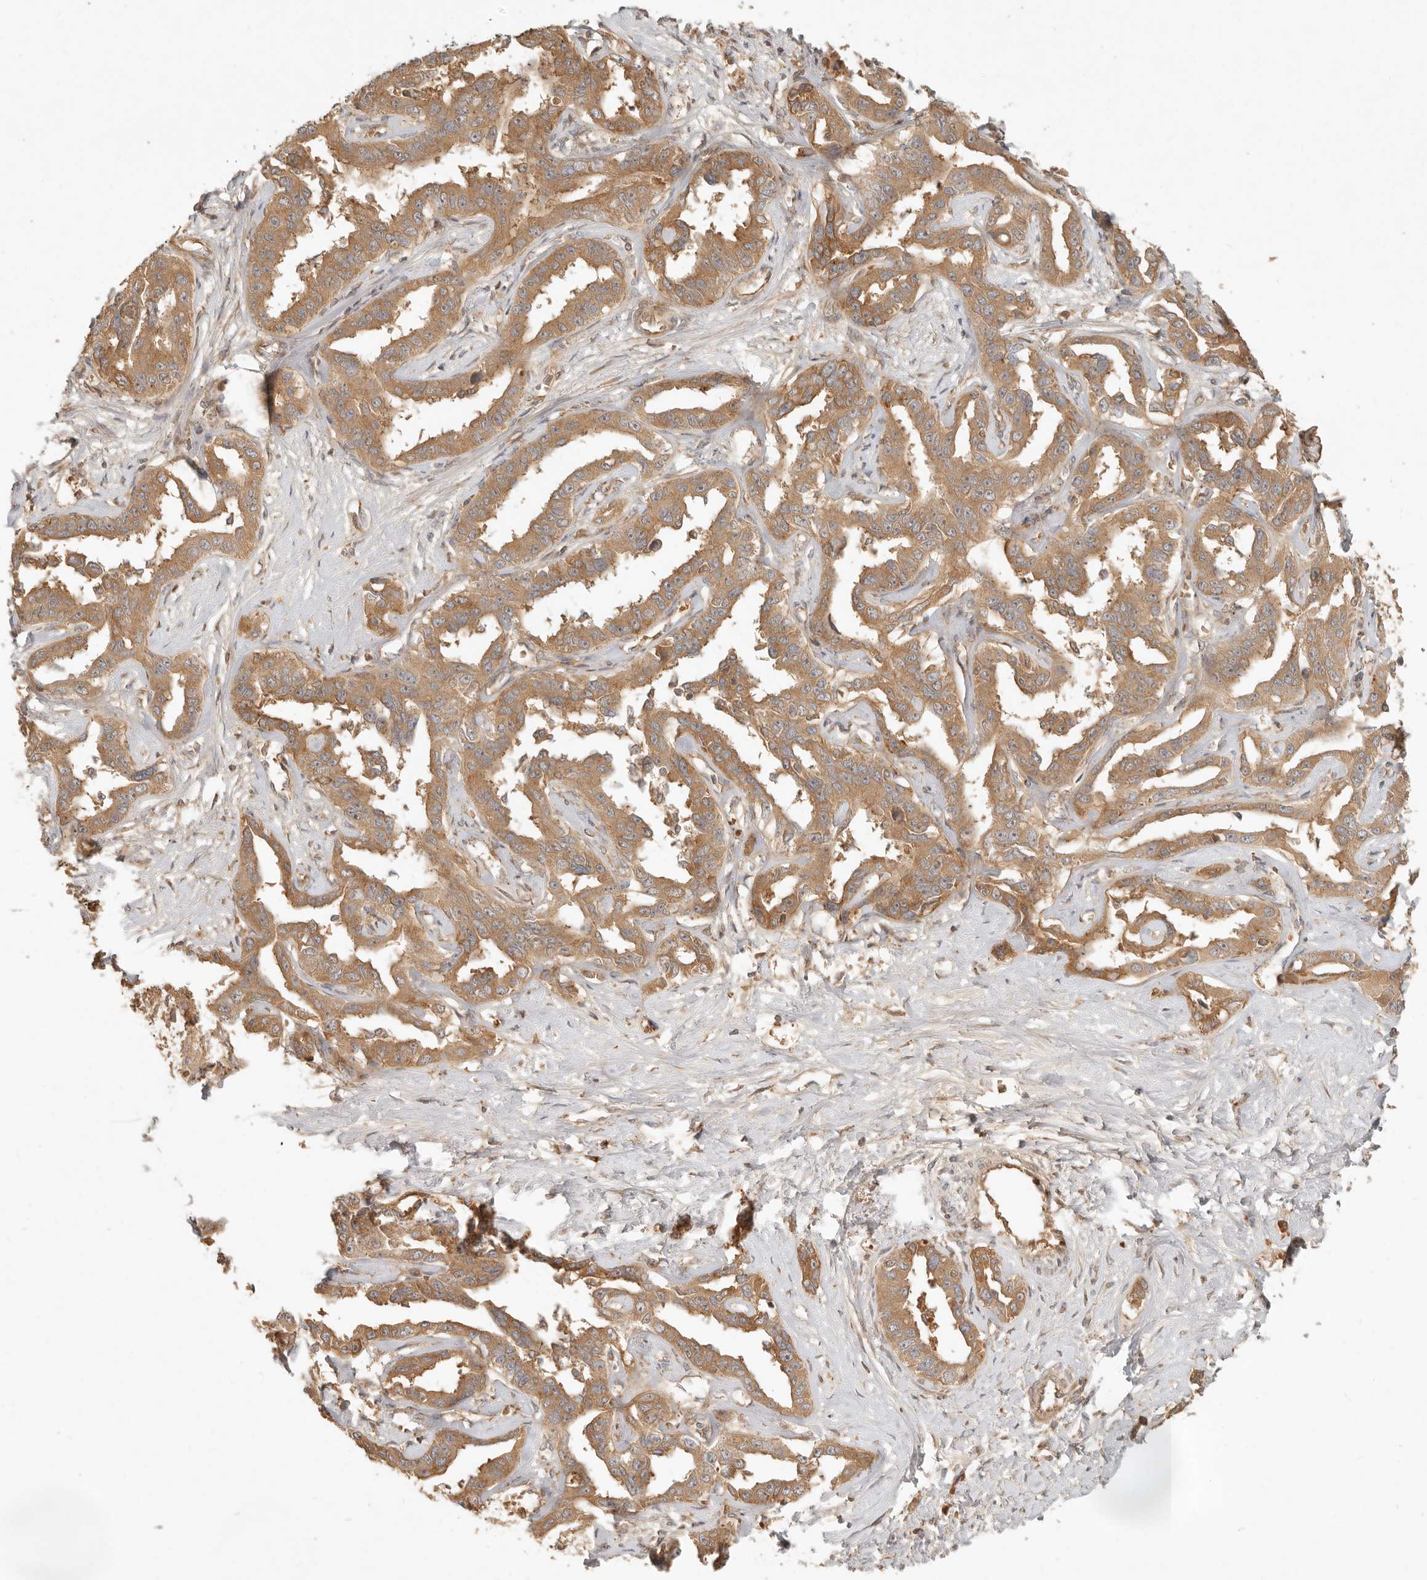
{"staining": {"intensity": "moderate", "quantity": ">75%", "location": "cytoplasmic/membranous"}, "tissue": "liver cancer", "cell_type": "Tumor cells", "image_type": "cancer", "snomed": [{"axis": "morphology", "description": "Cholangiocarcinoma"}, {"axis": "topography", "description": "Liver"}], "caption": "Liver cancer (cholangiocarcinoma) stained with immunohistochemistry displays moderate cytoplasmic/membranous staining in about >75% of tumor cells. The protein is shown in brown color, while the nuclei are stained blue.", "gene": "ANKRD61", "patient": {"sex": "male", "age": 59}}